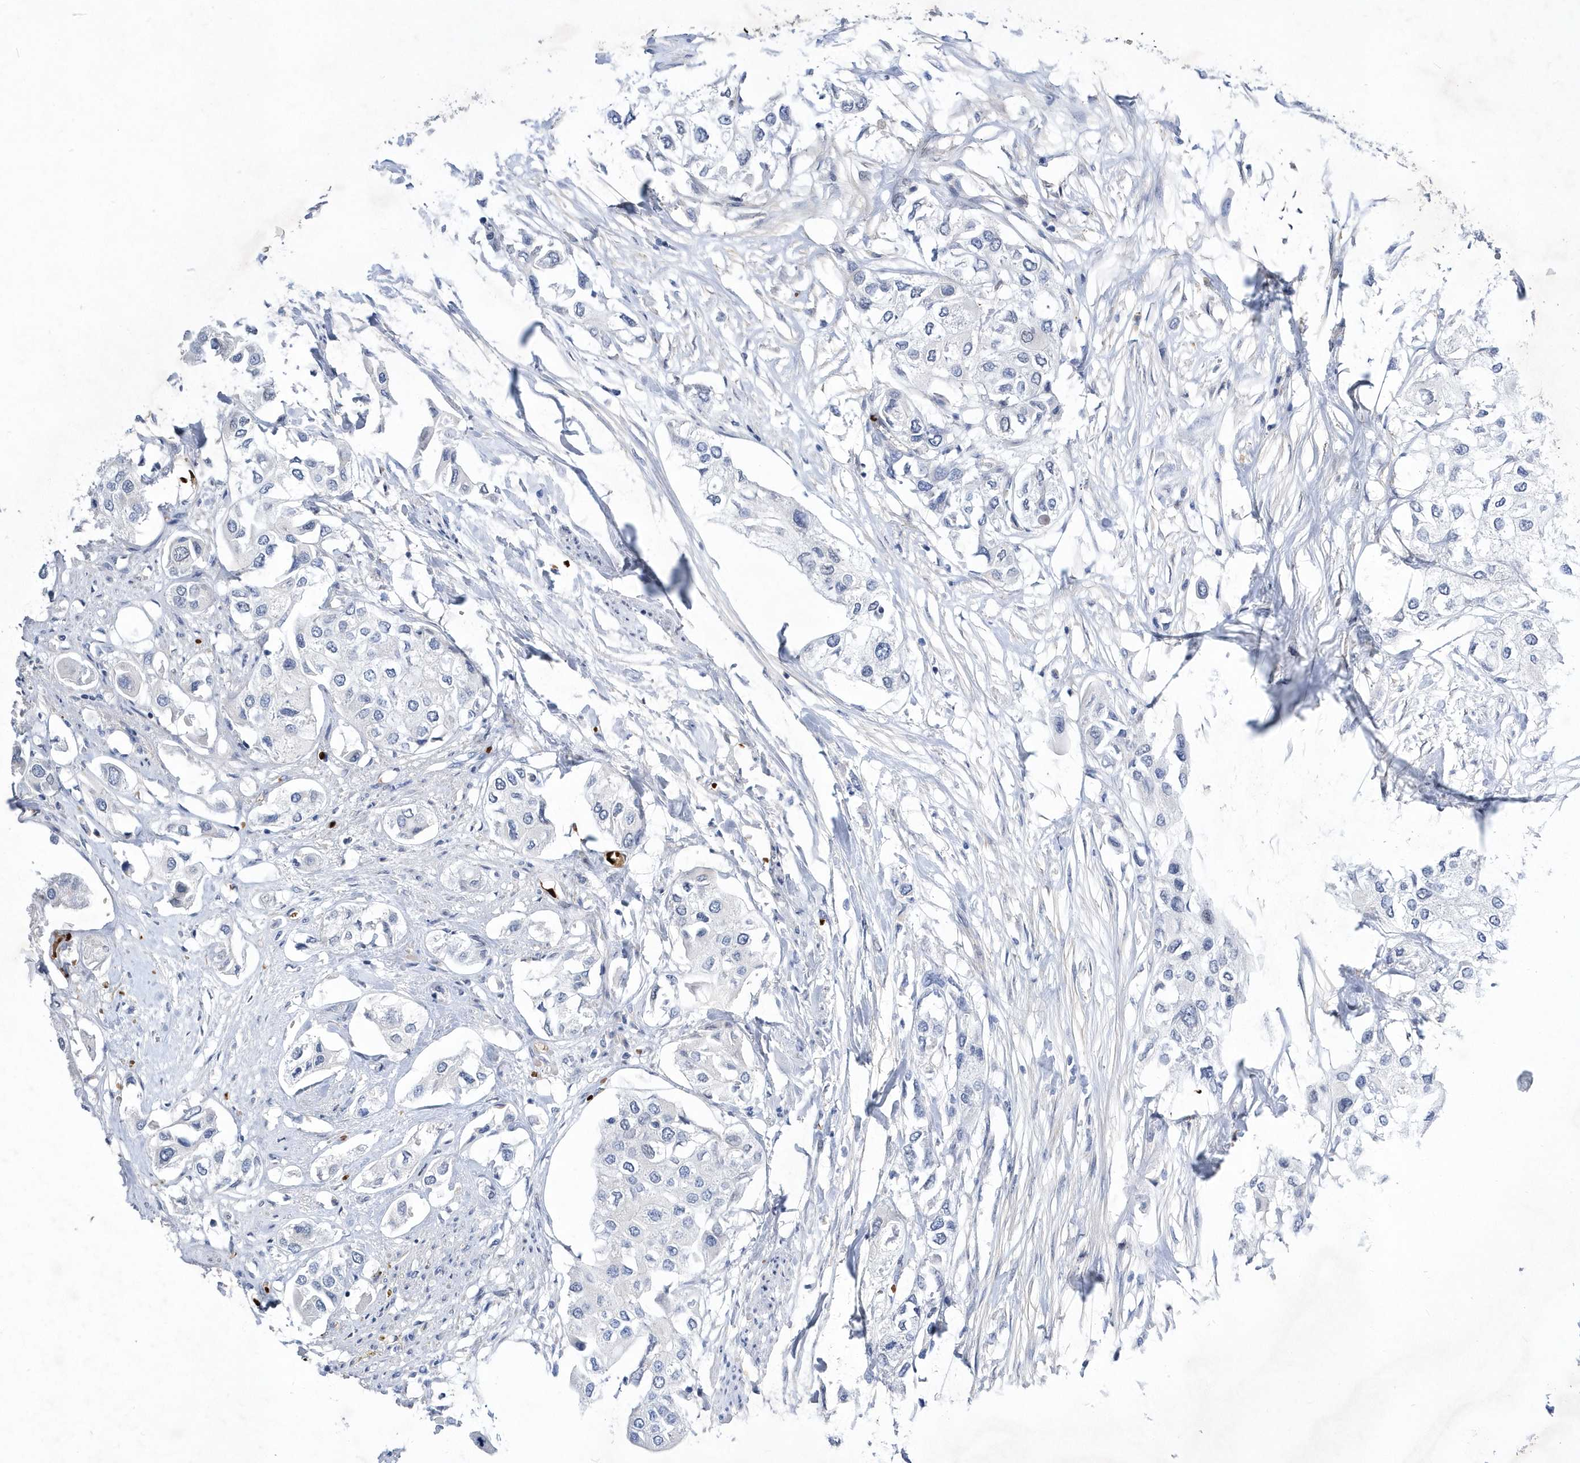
{"staining": {"intensity": "negative", "quantity": "none", "location": "none"}, "tissue": "urothelial cancer", "cell_type": "Tumor cells", "image_type": "cancer", "snomed": [{"axis": "morphology", "description": "Urothelial carcinoma, High grade"}, {"axis": "topography", "description": "Urinary bladder"}], "caption": "Tumor cells show no significant protein positivity in urothelial cancer.", "gene": "ZNF875", "patient": {"sex": "male", "age": 64}}